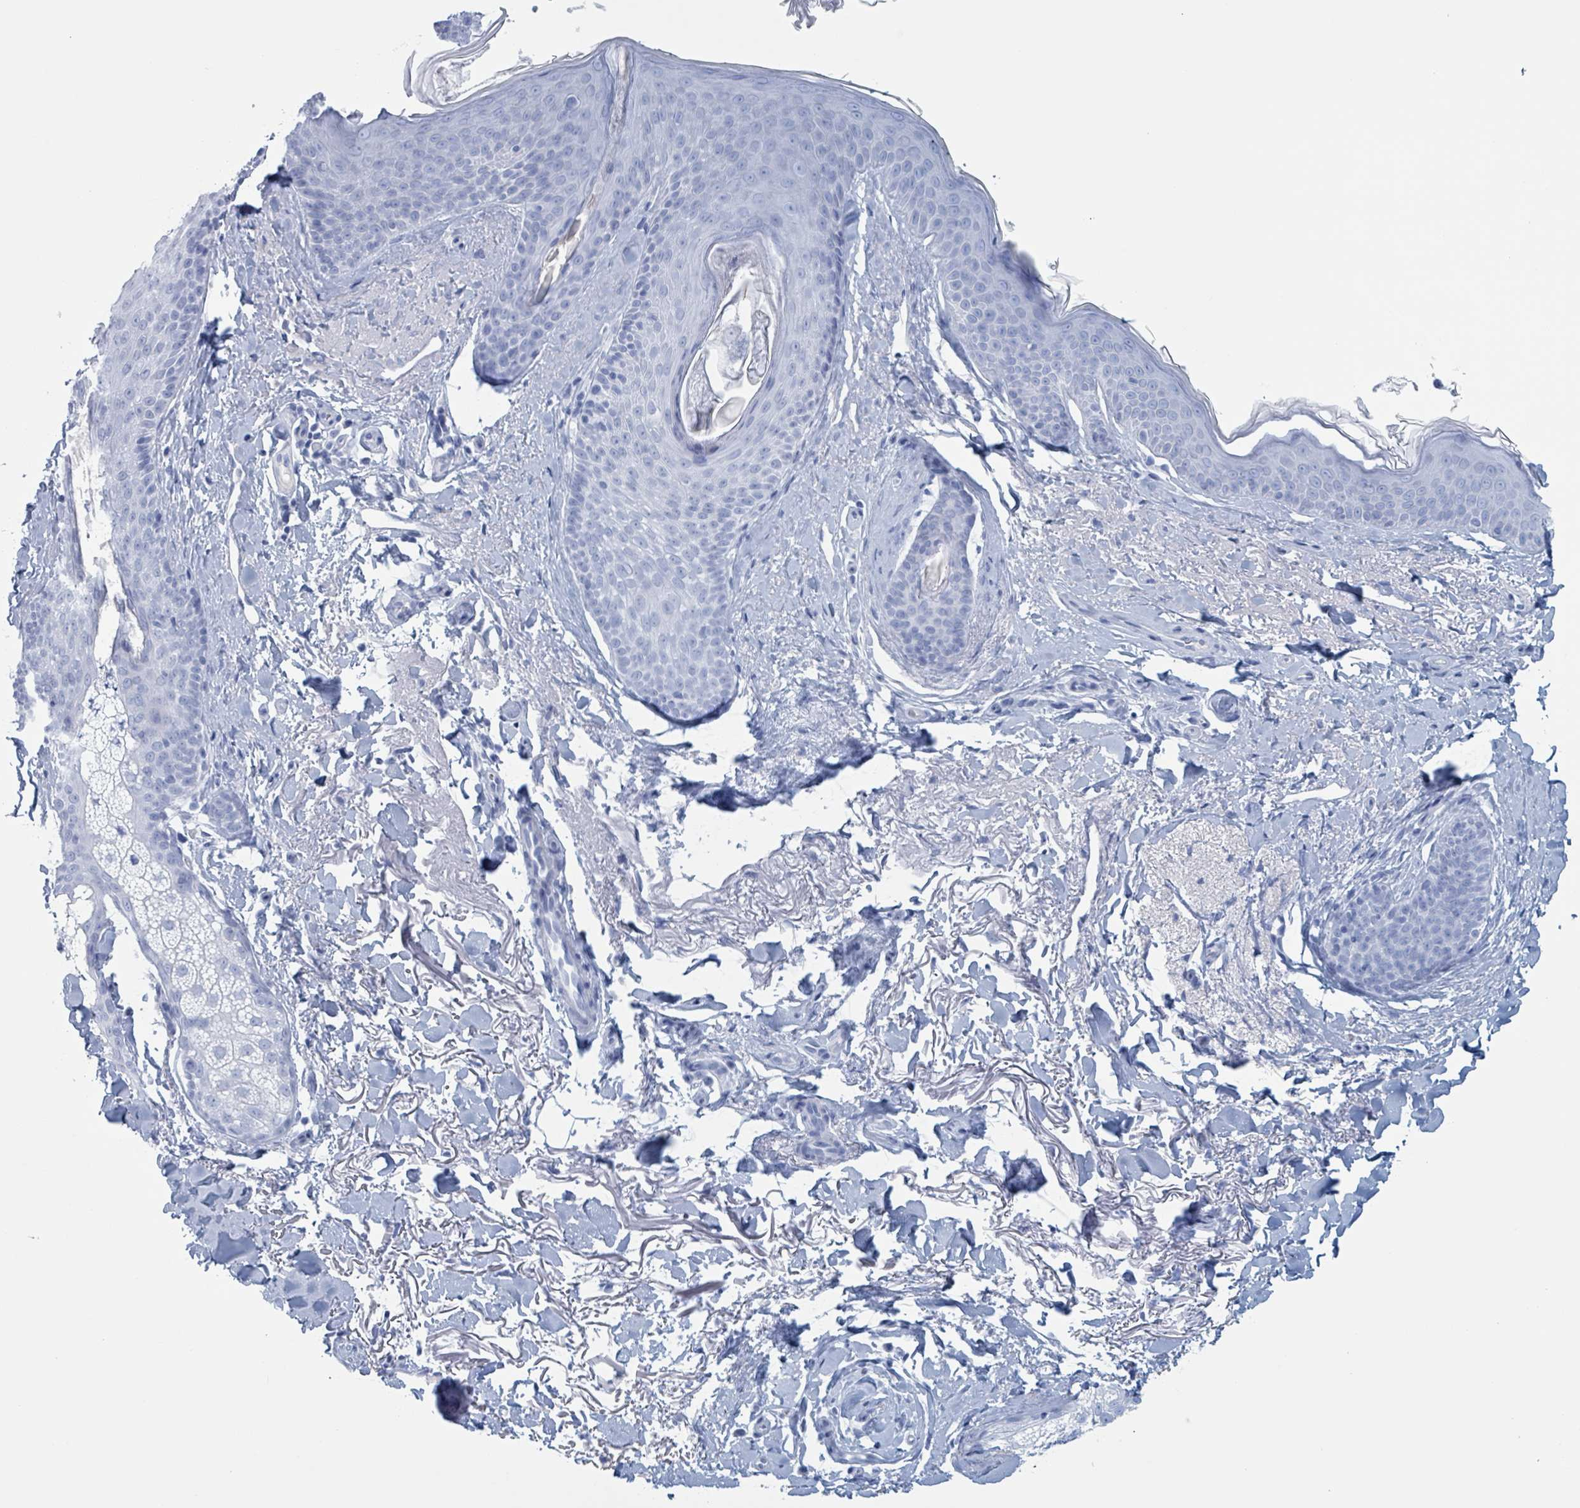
{"staining": {"intensity": "negative", "quantity": "none", "location": "none"}, "tissue": "skin cancer", "cell_type": "Tumor cells", "image_type": "cancer", "snomed": [{"axis": "morphology", "description": "Basal cell carcinoma"}, {"axis": "topography", "description": "Skin"}], "caption": "DAB immunohistochemical staining of human skin cancer (basal cell carcinoma) displays no significant positivity in tumor cells. (DAB immunohistochemistry, high magnification).", "gene": "KLK4", "patient": {"sex": "female", "age": 77}}